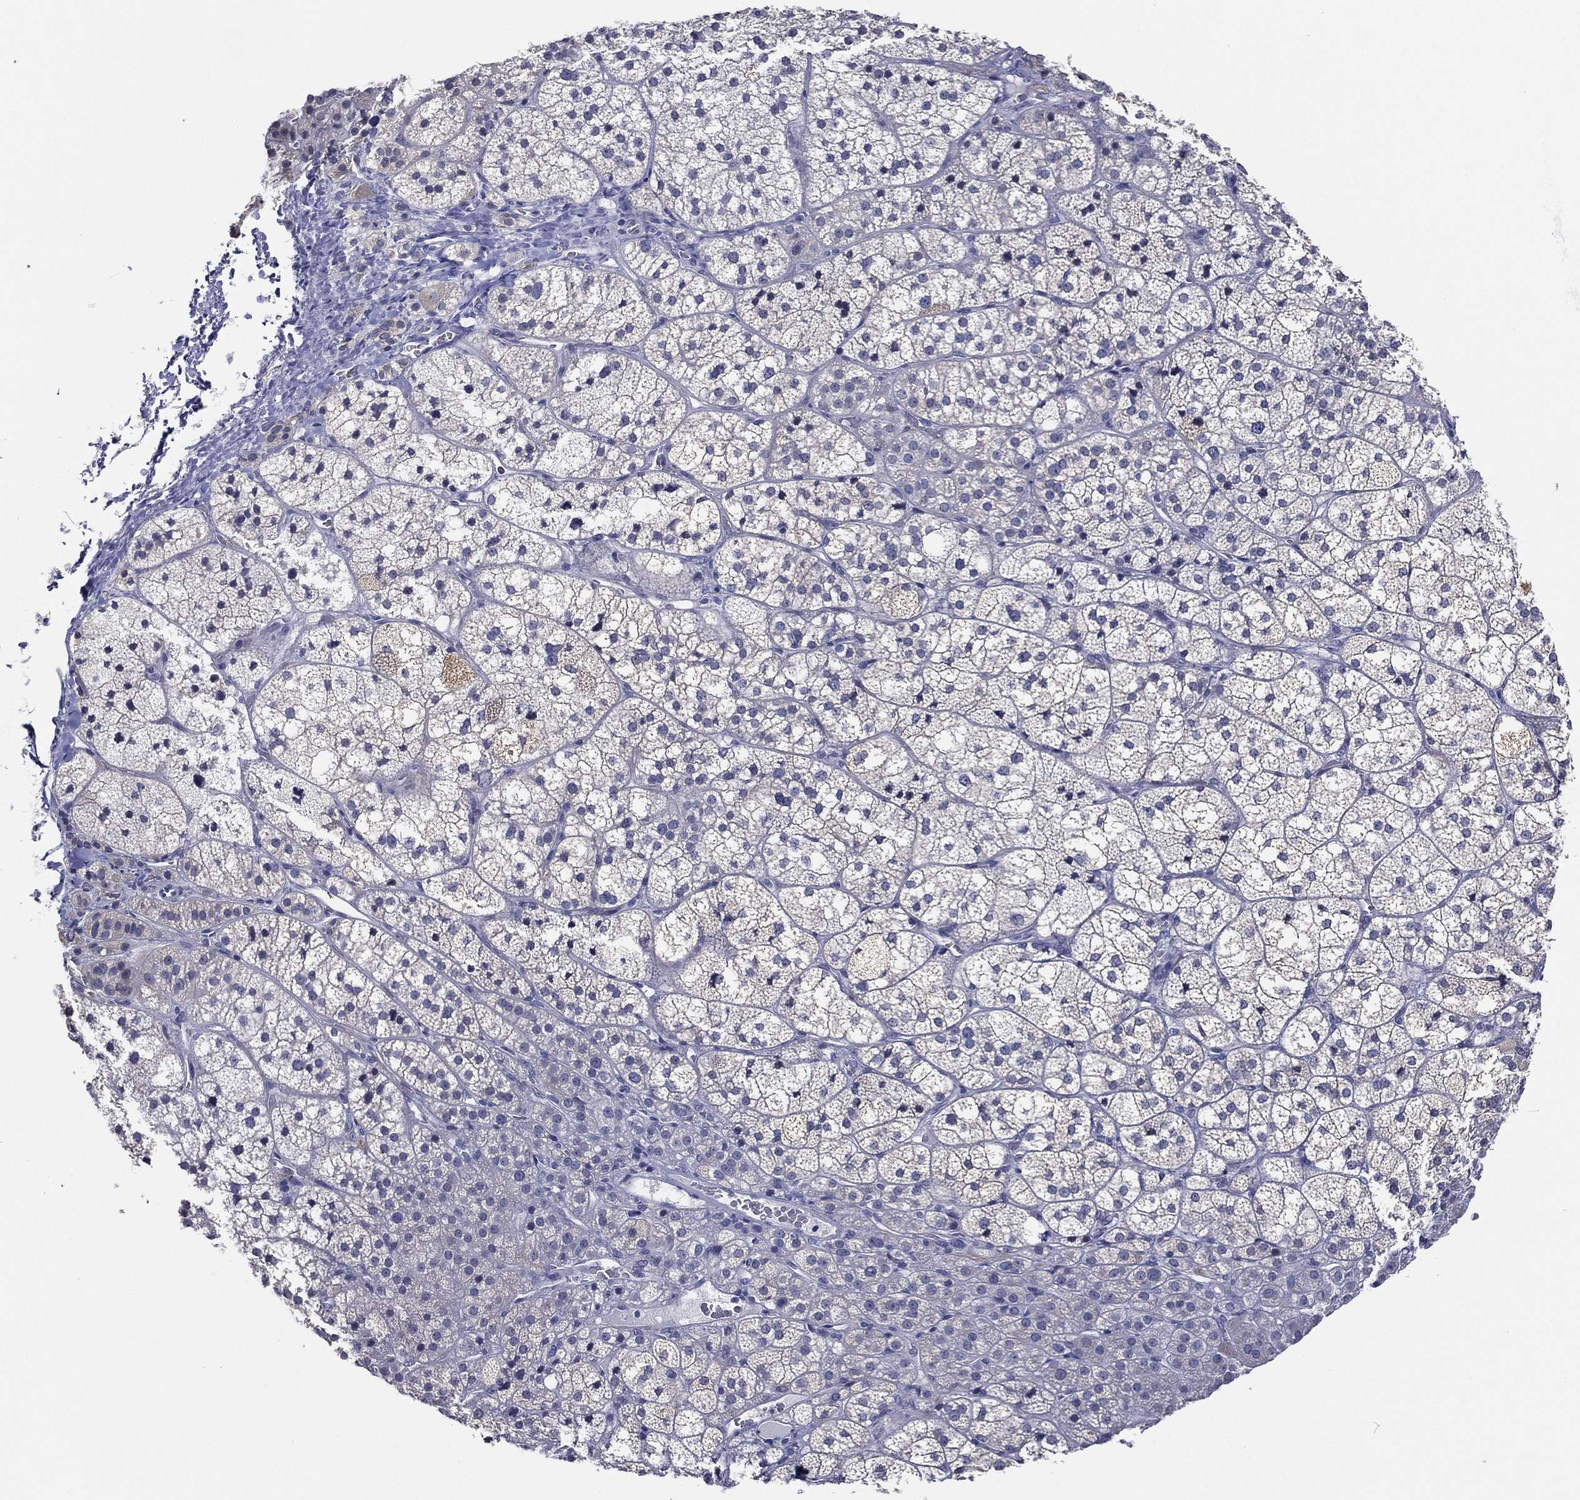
{"staining": {"intensity": "negative", "quantity": "none", "location": "none"}, "tissue": "adrenal gland", "cell_type": "Glandular cells", "image_type": "normal", "snomed": [{"axis": "morphology", "description": "Normal tissue, NOS"}, {"axis": "topography", "description": "Adrenal gland"}], "caption": "Human adrenal gland stained for a protein using immunohistochemistry demonstrates no staining in glandular cells.", "gene": "SLC13A4", "patient": {"sex": "female", "age": 60}}